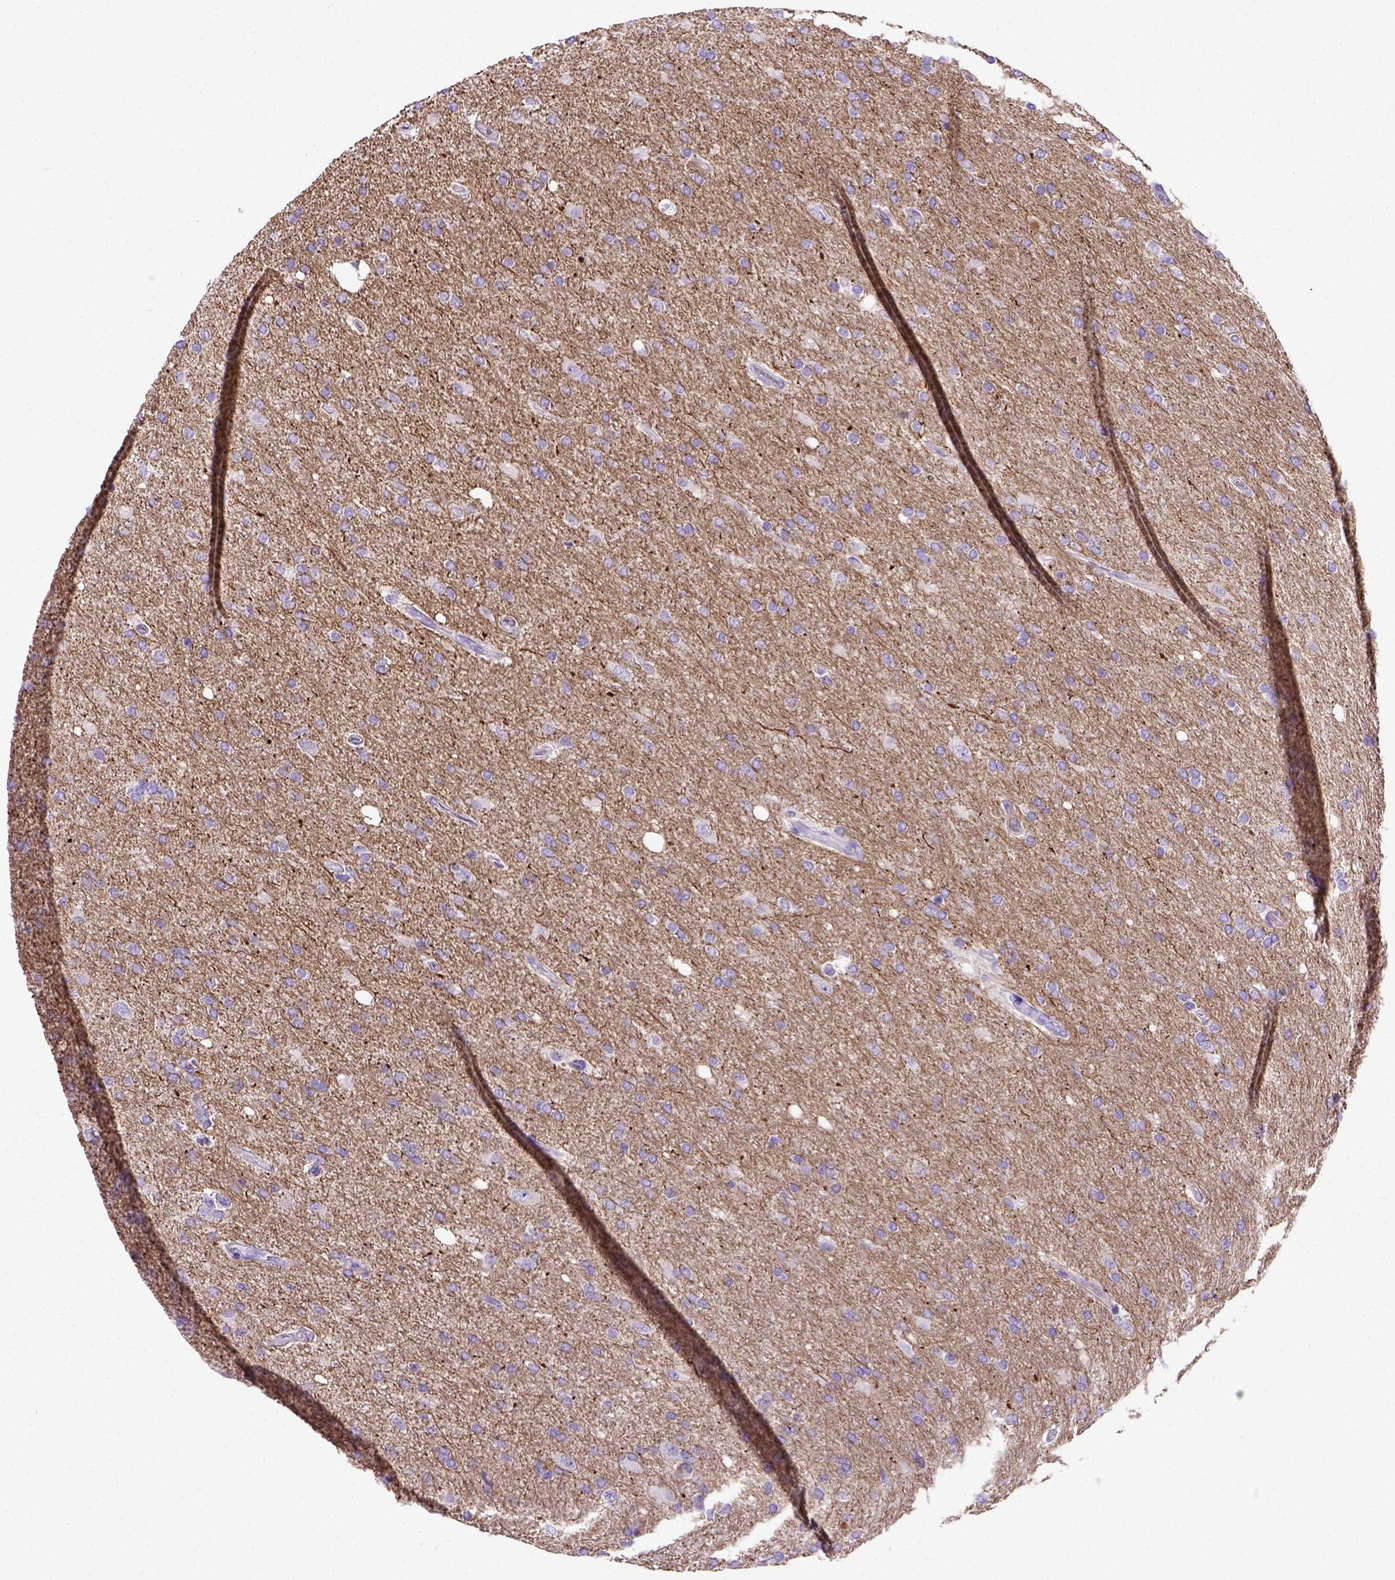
{"staining": {"intensity": "negative", "quantity": "none", "location": "none"}, "tissue": "glioma", "cell_type": "Tumor cells", "image_type": "cancer", "snomed": [{"axis": "morphology", "description": "Glioma, malignant, High grade"}, {"axis": "topography", "description": "Cerebral cortex"}], "caption": "Human malignant high-grade glioma stained for a protein using immunohistochemistry exhibits no expression in tumor cells.", "gene": "ADAM12", "patient": {"sex": "male", "age": 70}}